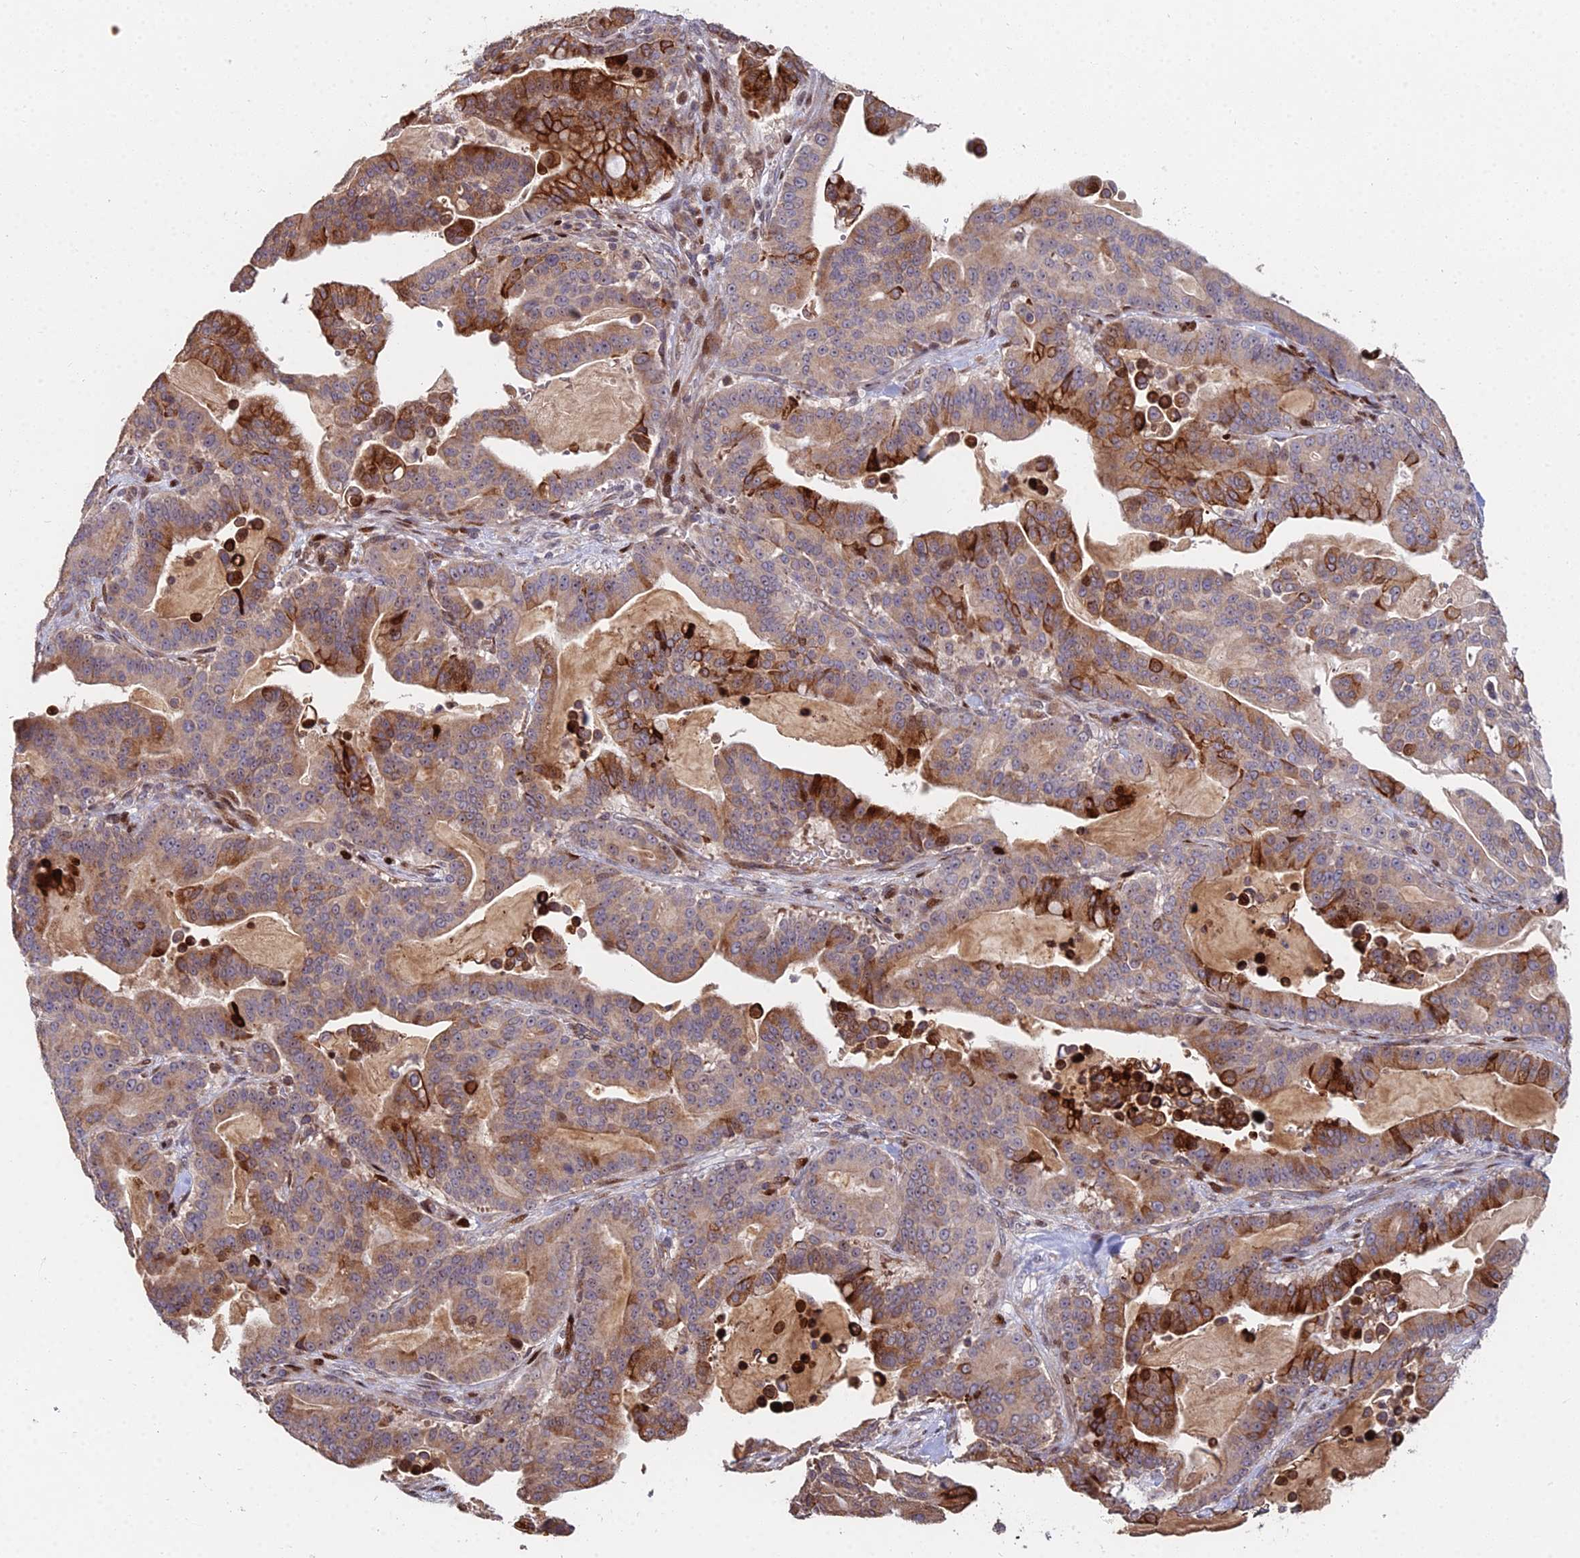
{"staining": {"intensity": "strong", "quantity": "25%-75%", "location": "cytoplasmic/membranous"}, "tissue": "pancreatic cancer", "cell_type": "Tumor cells", "image_type": "cancer", "snomed": [{"axis": "morphology", "description": "Adenocarcinoma, NOS"}, {"axis": "topography", "description": "Pancreas"}], "caption": "This histopathology image shows pancreatic adenocarcinoma stained with immunohistochemistry to label a protein in brown. The cytoplasmic/membranous of tumor cells show strong positivity for the protein. Nuclei are counter-stained blue.", "gene": "RBMS2", "patient": {"sex": "male", "age": 63}}